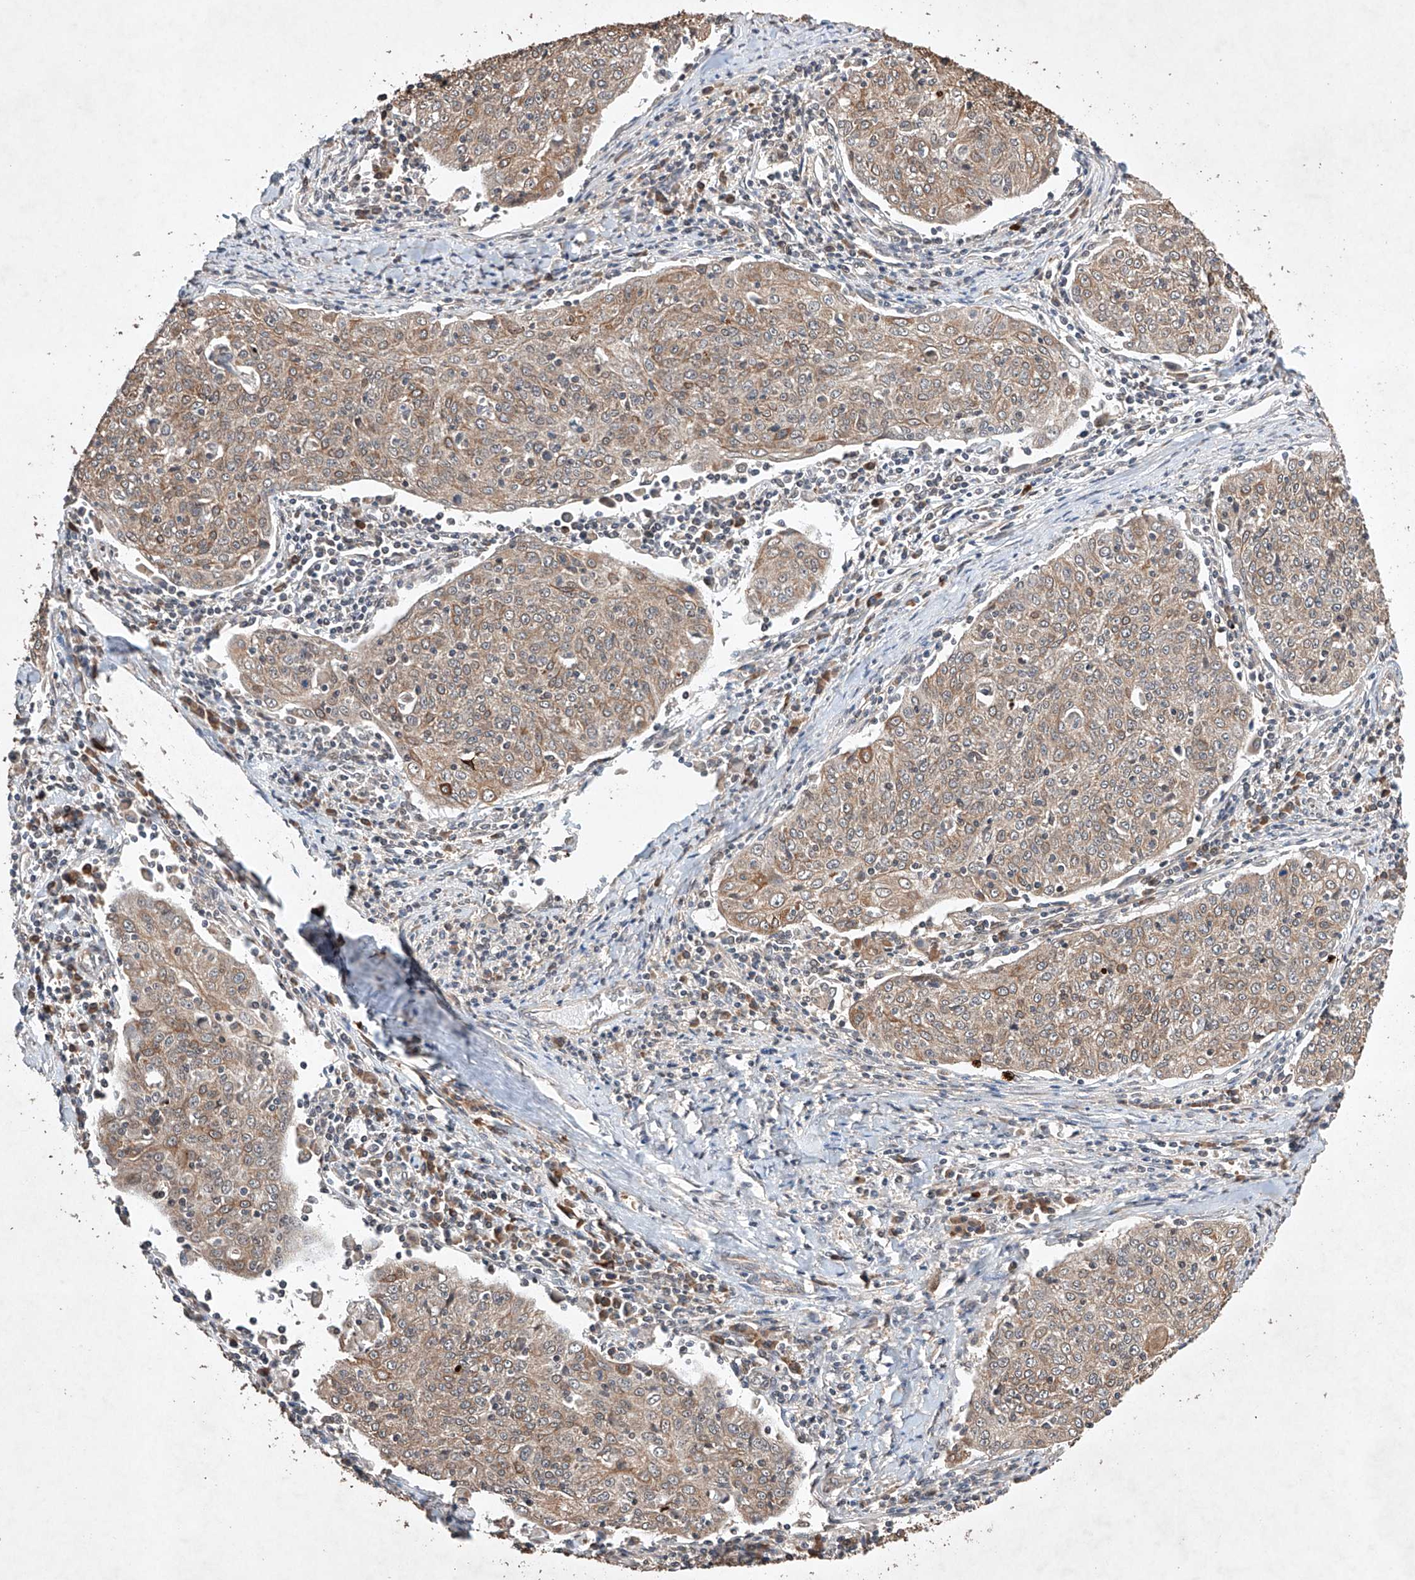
{"staining": {"intensity": "moderate", "quantity": ">75%", "location": "cytoplasmic/membranous"}, "tissue": "cervical cancer", "cell_type": "Tumor cells", "image_type": "cancer", "snomed": [{"axis": "morphology", "description": "Squamous cell carcinoma, NOS"}, {"axis": "topography", "description": "Cervix"}], "caption": "Cervical cancer (squamous cell carcinoma) stained for a protein (brown) displays moderate cytoplasmic/membranous positive expression in about >75% of tumor cells.", "gene": "LURAP1", "patient": {"sex": "female", "age": 48}}